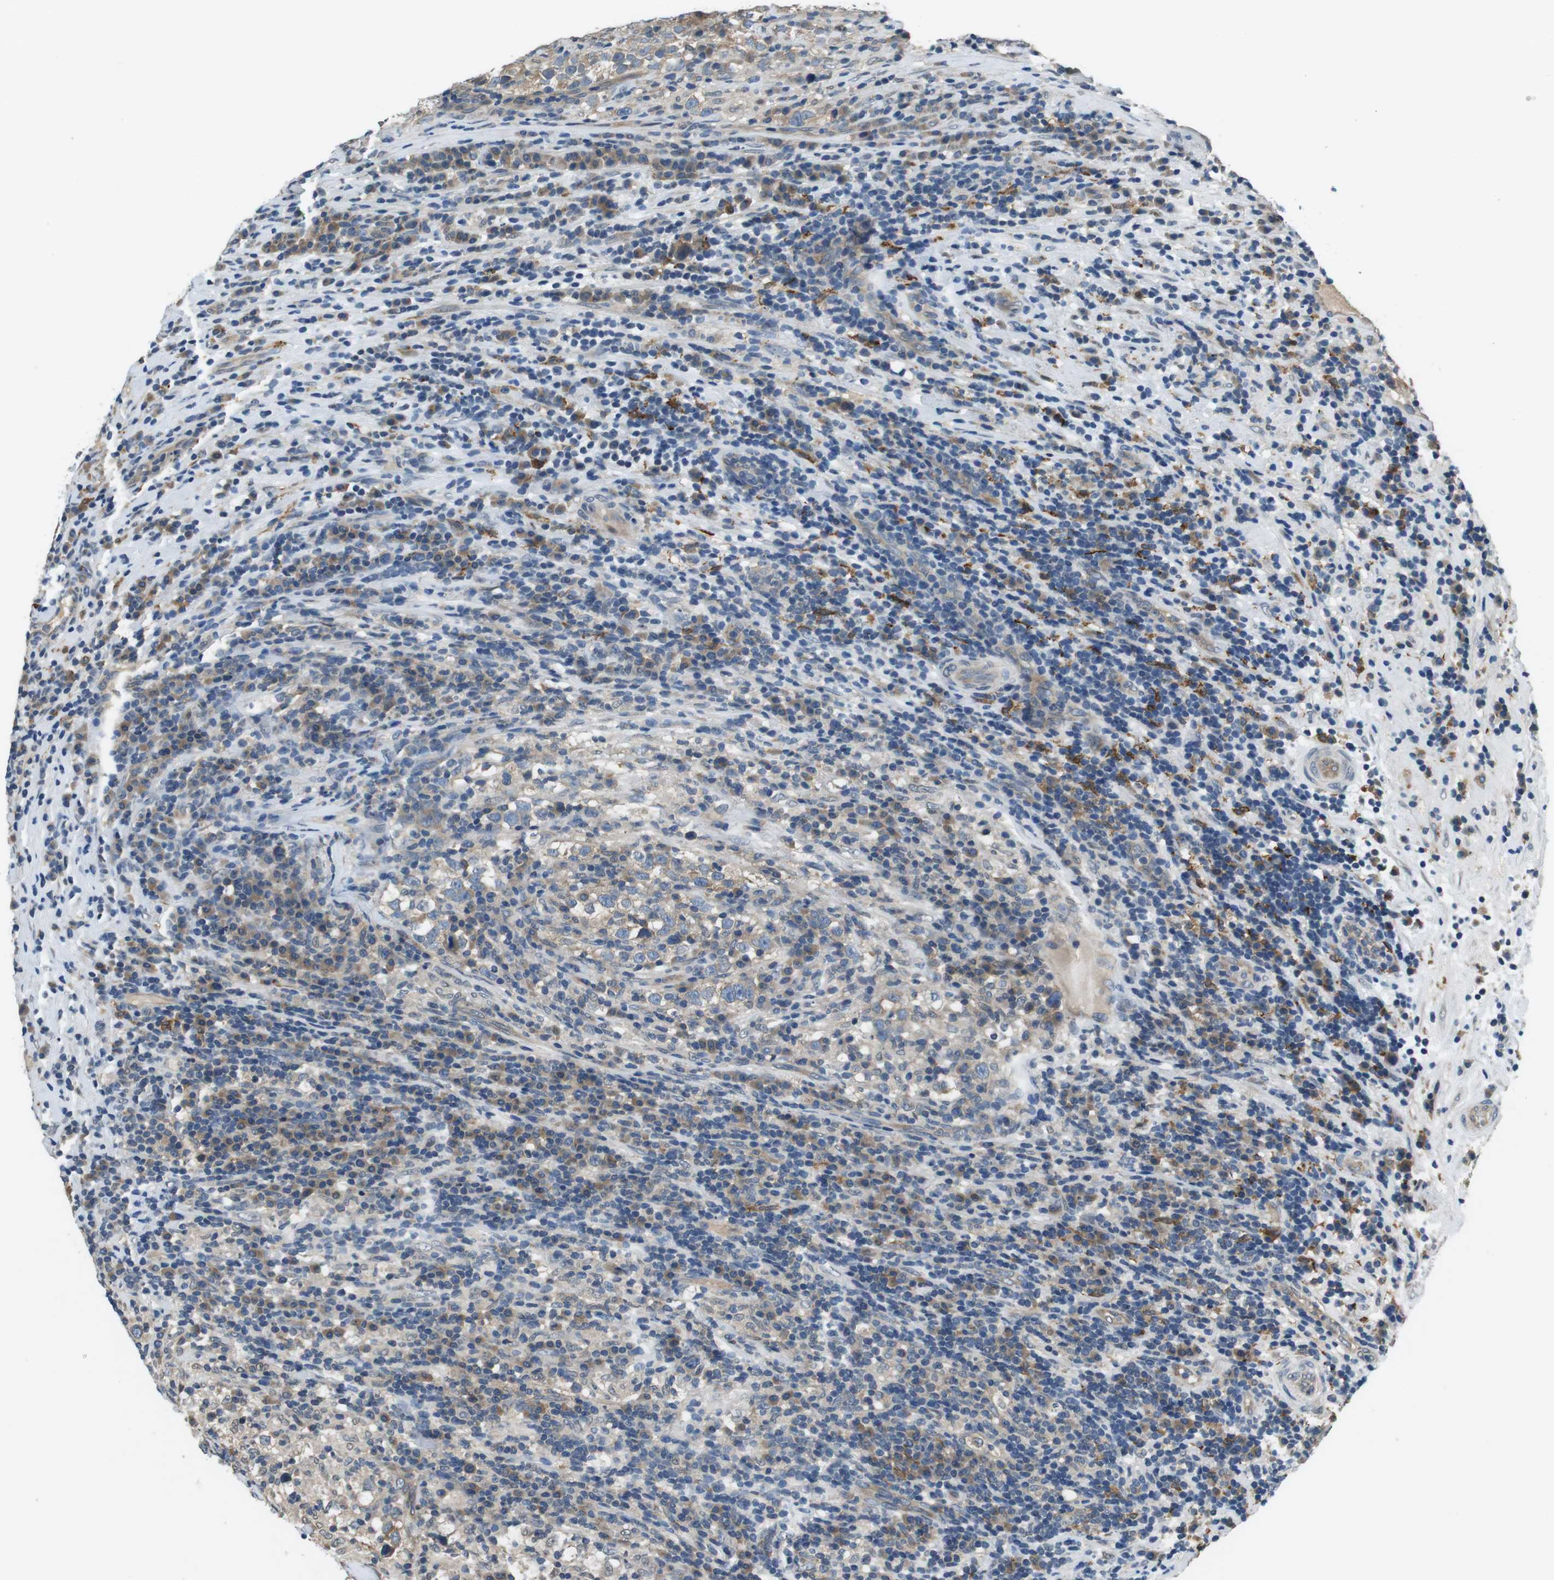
{"staining": {"intensity": "moderate", "quantity": "25%-75%", "location": "cytoplasmic/membranous"}, "tissue": "testis cancer", "cell_type": "Tumor cells", "image_type": "cancer", "snomed": [{"axis": "morphology", "description": "Normal tissue, NOS"}, {"axis": "morphology", "description": "Seminoma, NOS"}, {"axis": "topography", "description": "Testis"}], "caption": "Testis cancer (seminoma) stained for a protein displays moderate cytoplasmic/membranous positivity in tumor cells. The staining was performed using DAB (3,3'-diaminobenzidine), with brown indicating positive protein expression. Nuclei are stained blue with hematoxylin.", "gene": "CD163L1", "patient": {"sex": "male", "age": 43}}